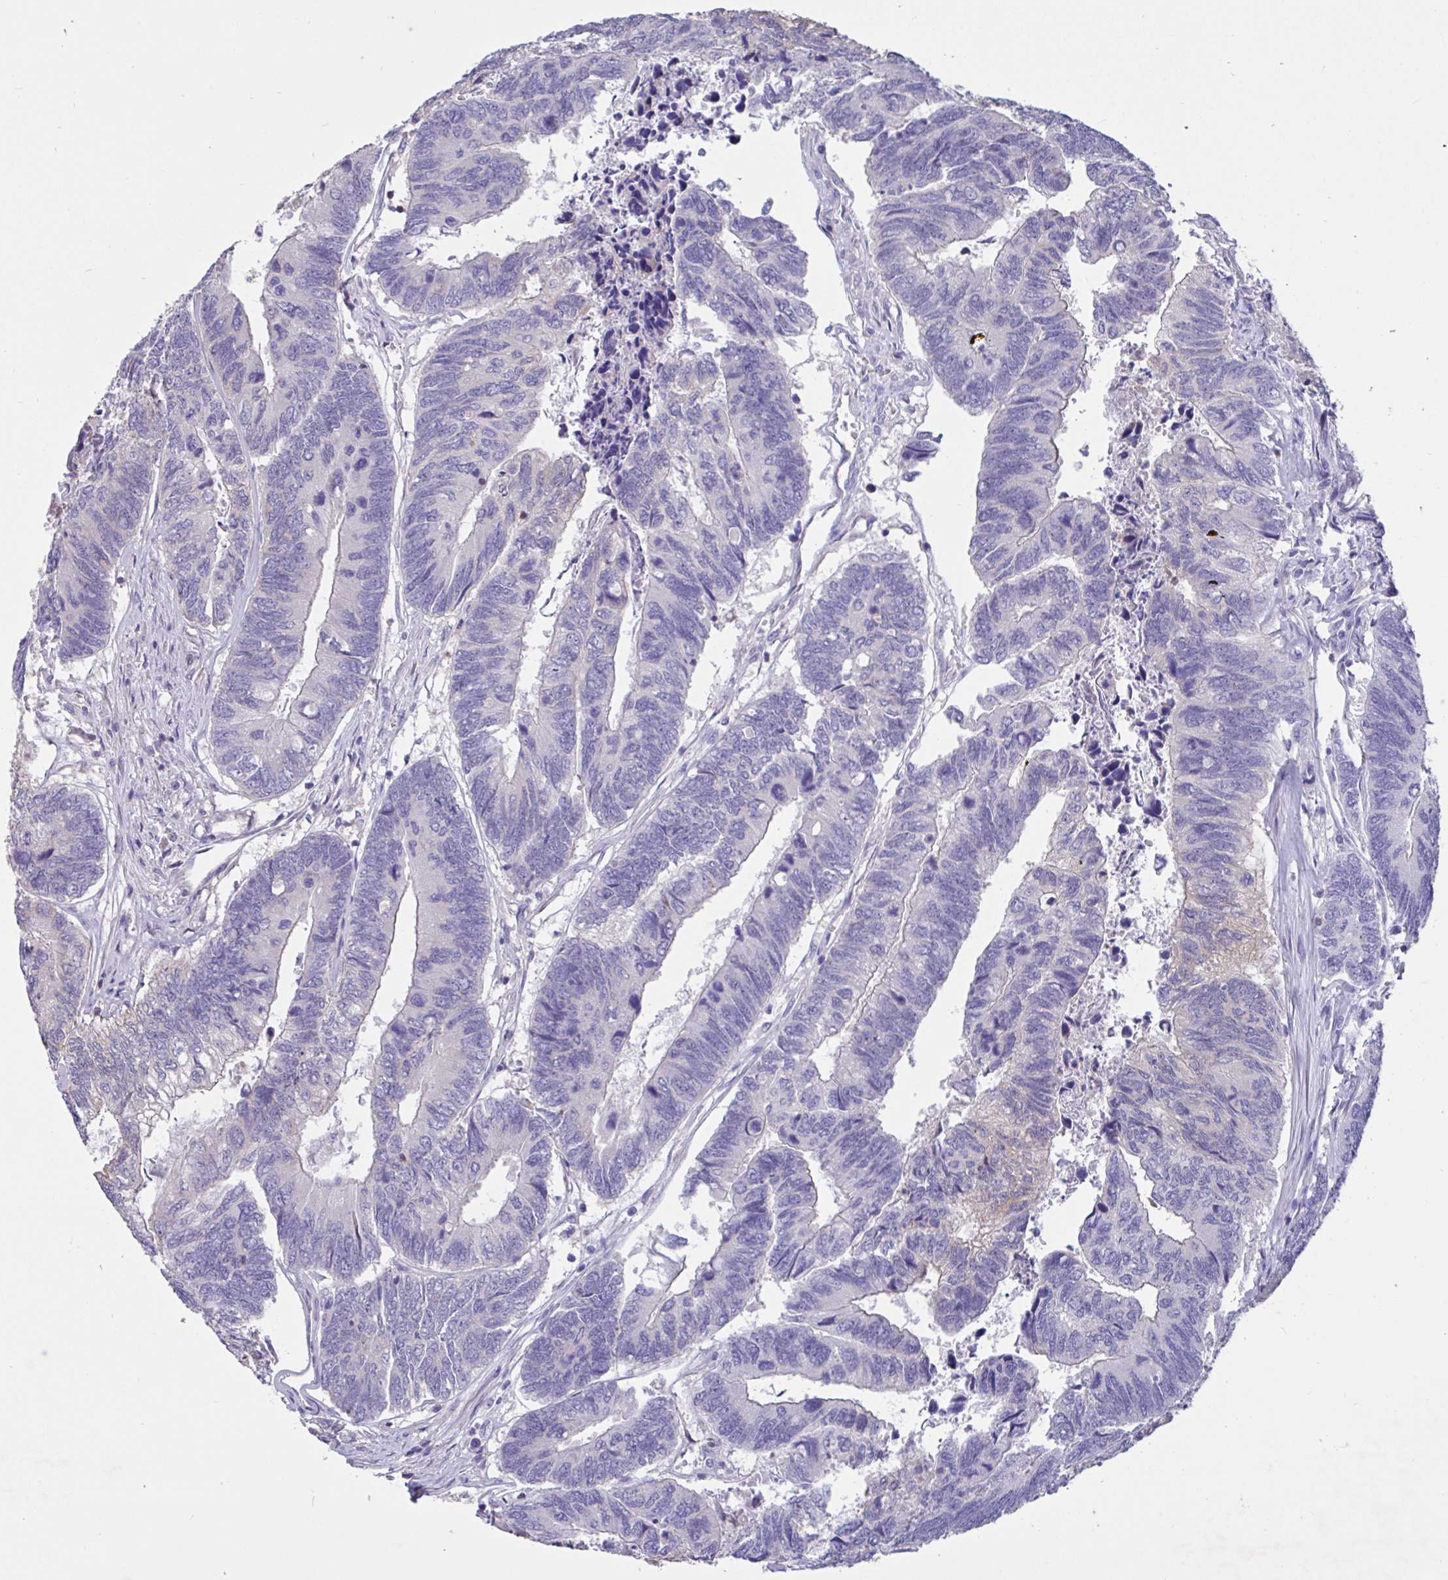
{"staining": {"intensity": "negative", "quantity": "none", "location": "none"}, "tissue": "colorectal cancer", "cell_type": "Tumor cells", "image_type": "cancer", "snomed": [{"axis": "morphology", "description": "Adenocarcinoma, NOS"}, {"axis": "topography", "description": "Colon"}], "caption": "Immunohistochemical staining of adenocarcinoma (colorectal) displays no significant expression in tumor cells.", "gene": "DDX39A", "patient": {"sex": "female", "age": 67}}